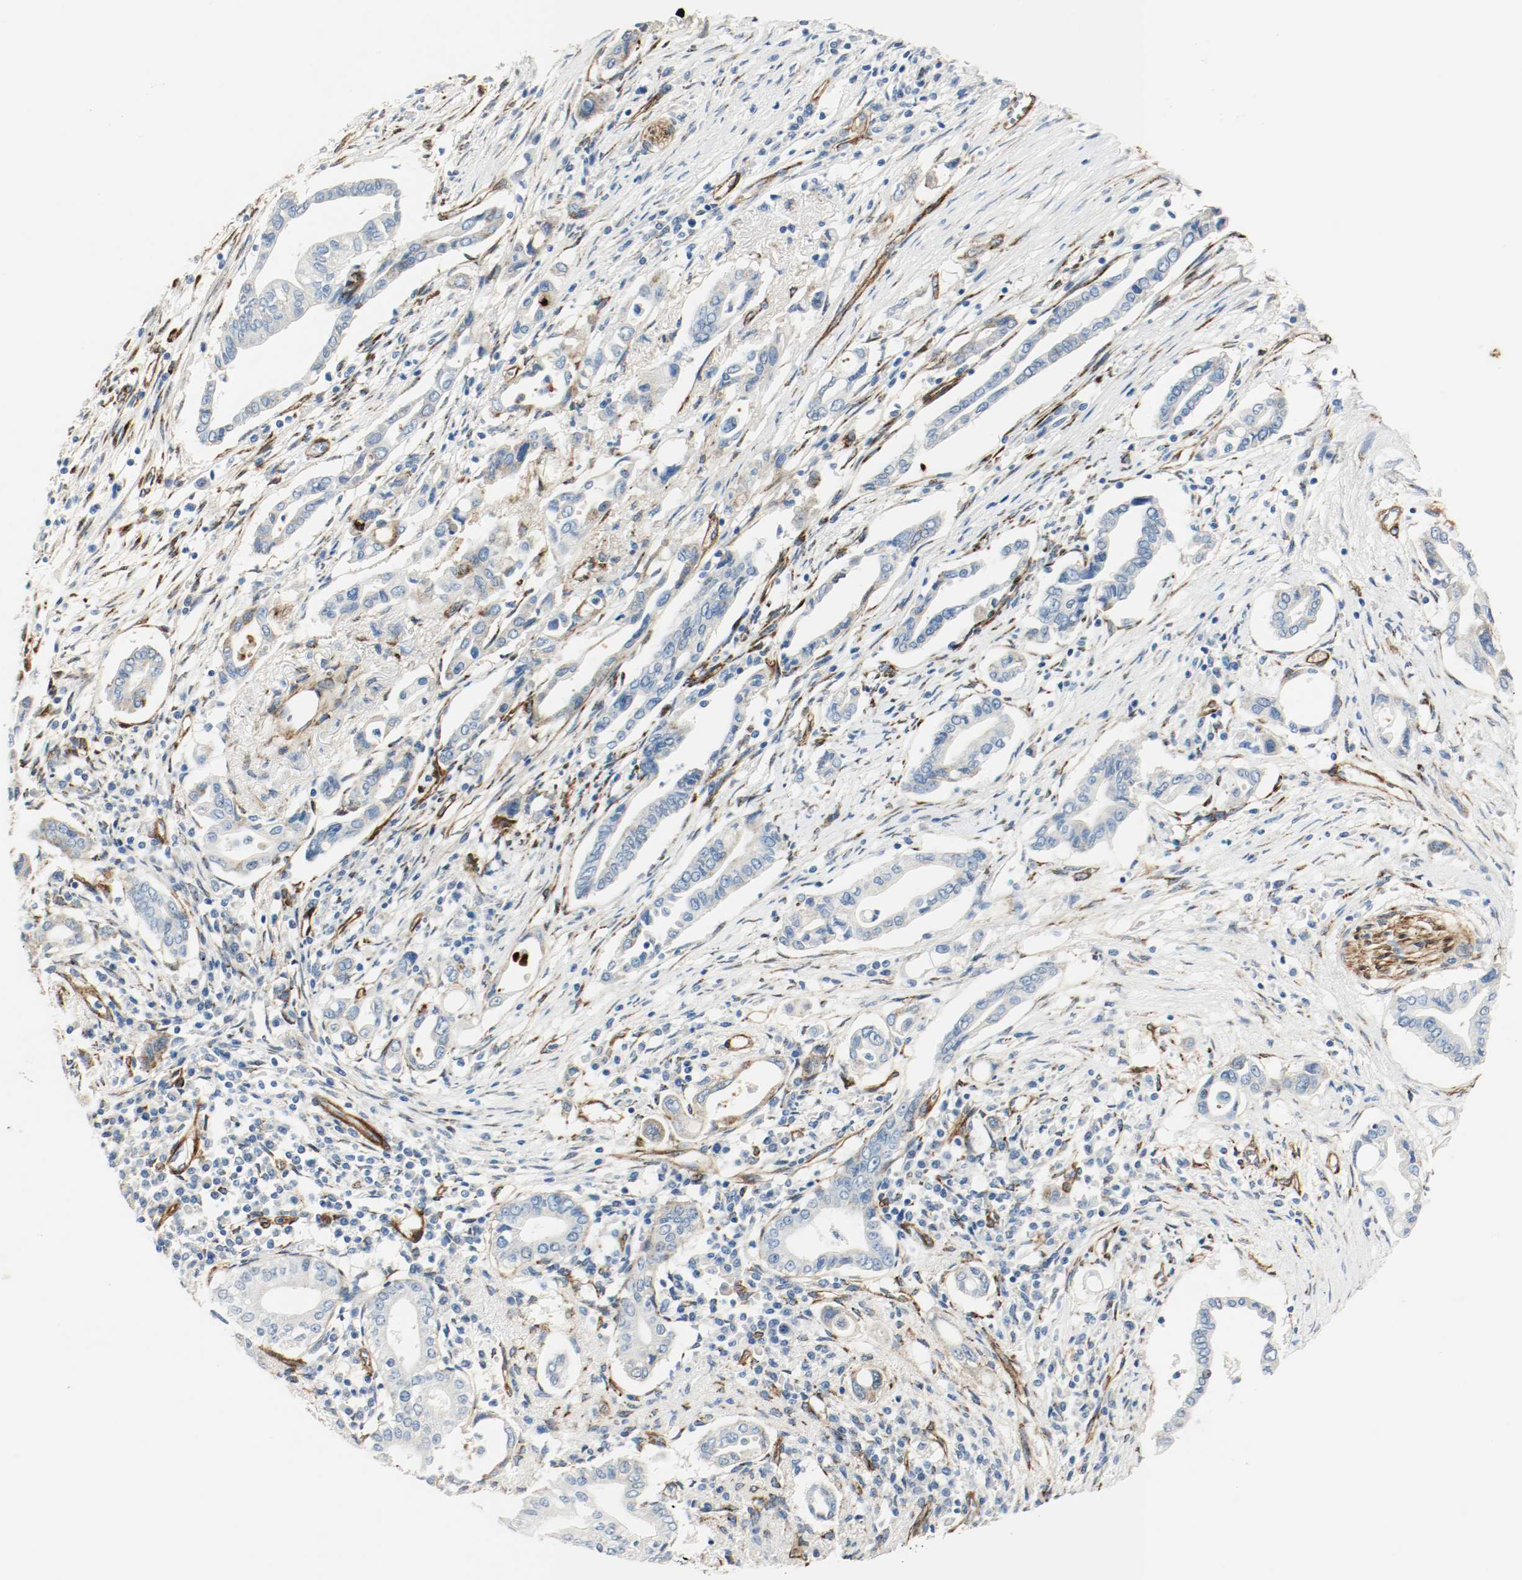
{"staining": {"intensity": "negative", "quantity": "none", "location": "none"}, "tissue": "pancreatic cancer", "cell_type": "Tumor cells", "image_type": "cancer", "snomed": [{"axis": "morphology", "description": "Adenocarcinoma, NOS"}, {"axis": "topography", "description": "Pancreas"}], "caption": "Immunohistochemistry (IHC) image of human pancreatic adenocarcinoma stained for a protein (brown), which exhibits no expression in tumor cells. (Stains: DAB immunohistochemistry (IHC) with hematoxylin counter stain, Microscopy: brightfield microscopy at high magnification).", "gene": "LAMB1", "patient": {"sex": "female", "age": 57}}